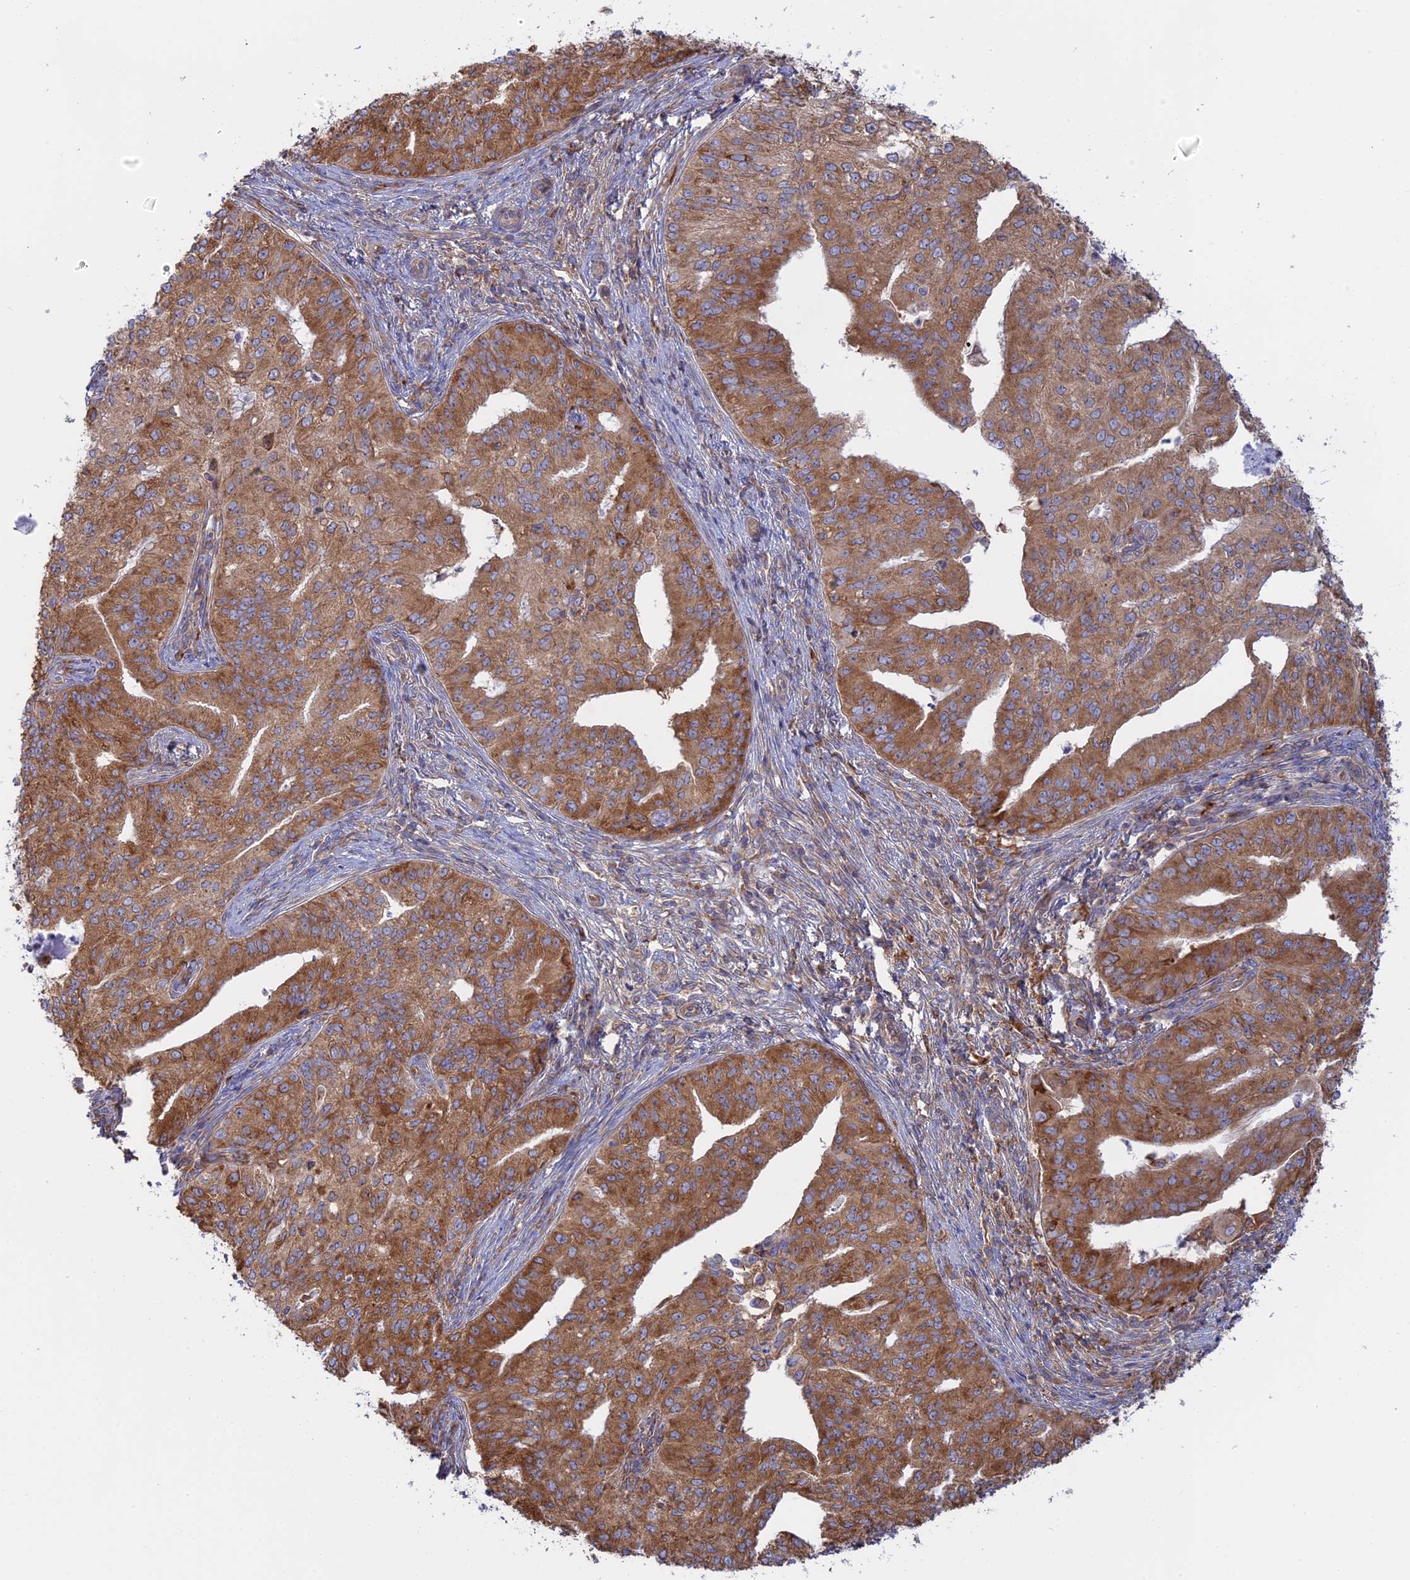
{"staining": {"intensity": "moderate", "quantity": ">75%", "location": "cytoplasmic/membranous"}, "tissue": "endometrial cancer", "cell_type": "Tumor cells", "image_type": "cancer", "snomed": [{"axis": "morphology", "description": "Adenocarcinoma, NOS"}, {"axis": "topography", "description": "Endometrium"}], "caption": "Human adenocarcinoma (endometrial) stained with a brown dye shows moderate cytoplasmic/membranous positive expression in approximately >75% of tumor cells.", "gene": "GMIP", "patient": {"sex": "female", "age": 50}}